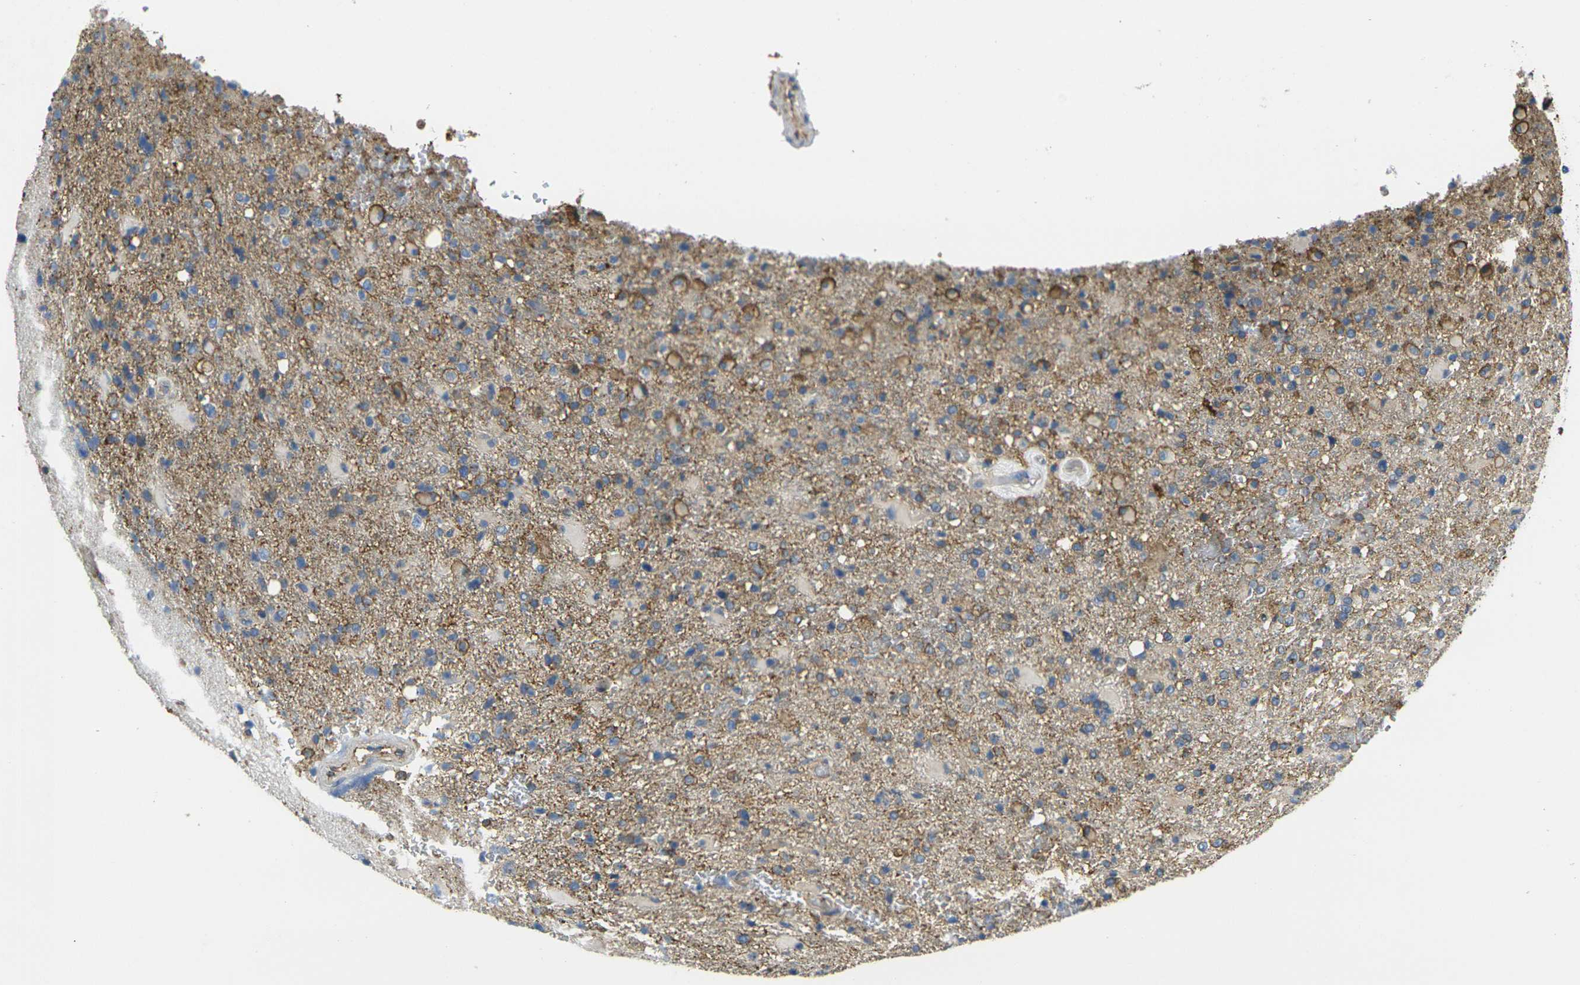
{"staining": {"intensity": "moderate", "quantity": ">75%", "location": "cytoplasmic/membranous"}, "tissue": "glioma", "cell_type": "Tumor cells", "image_type": "cancer", "snomed": [{"axis": "morphology", "description": "Glioma, malignant, High grade"}, {"axis": "topography", "description": "Brain"}], "caption": "Human malignant high-grade glioma stained with a brown dye demonstrates moderate cytoplasmic/membranous positive staining in approximately >75% of tumor cells.", "gene": "FAM110D", "patient": {"sex": "male", "age": 71}}